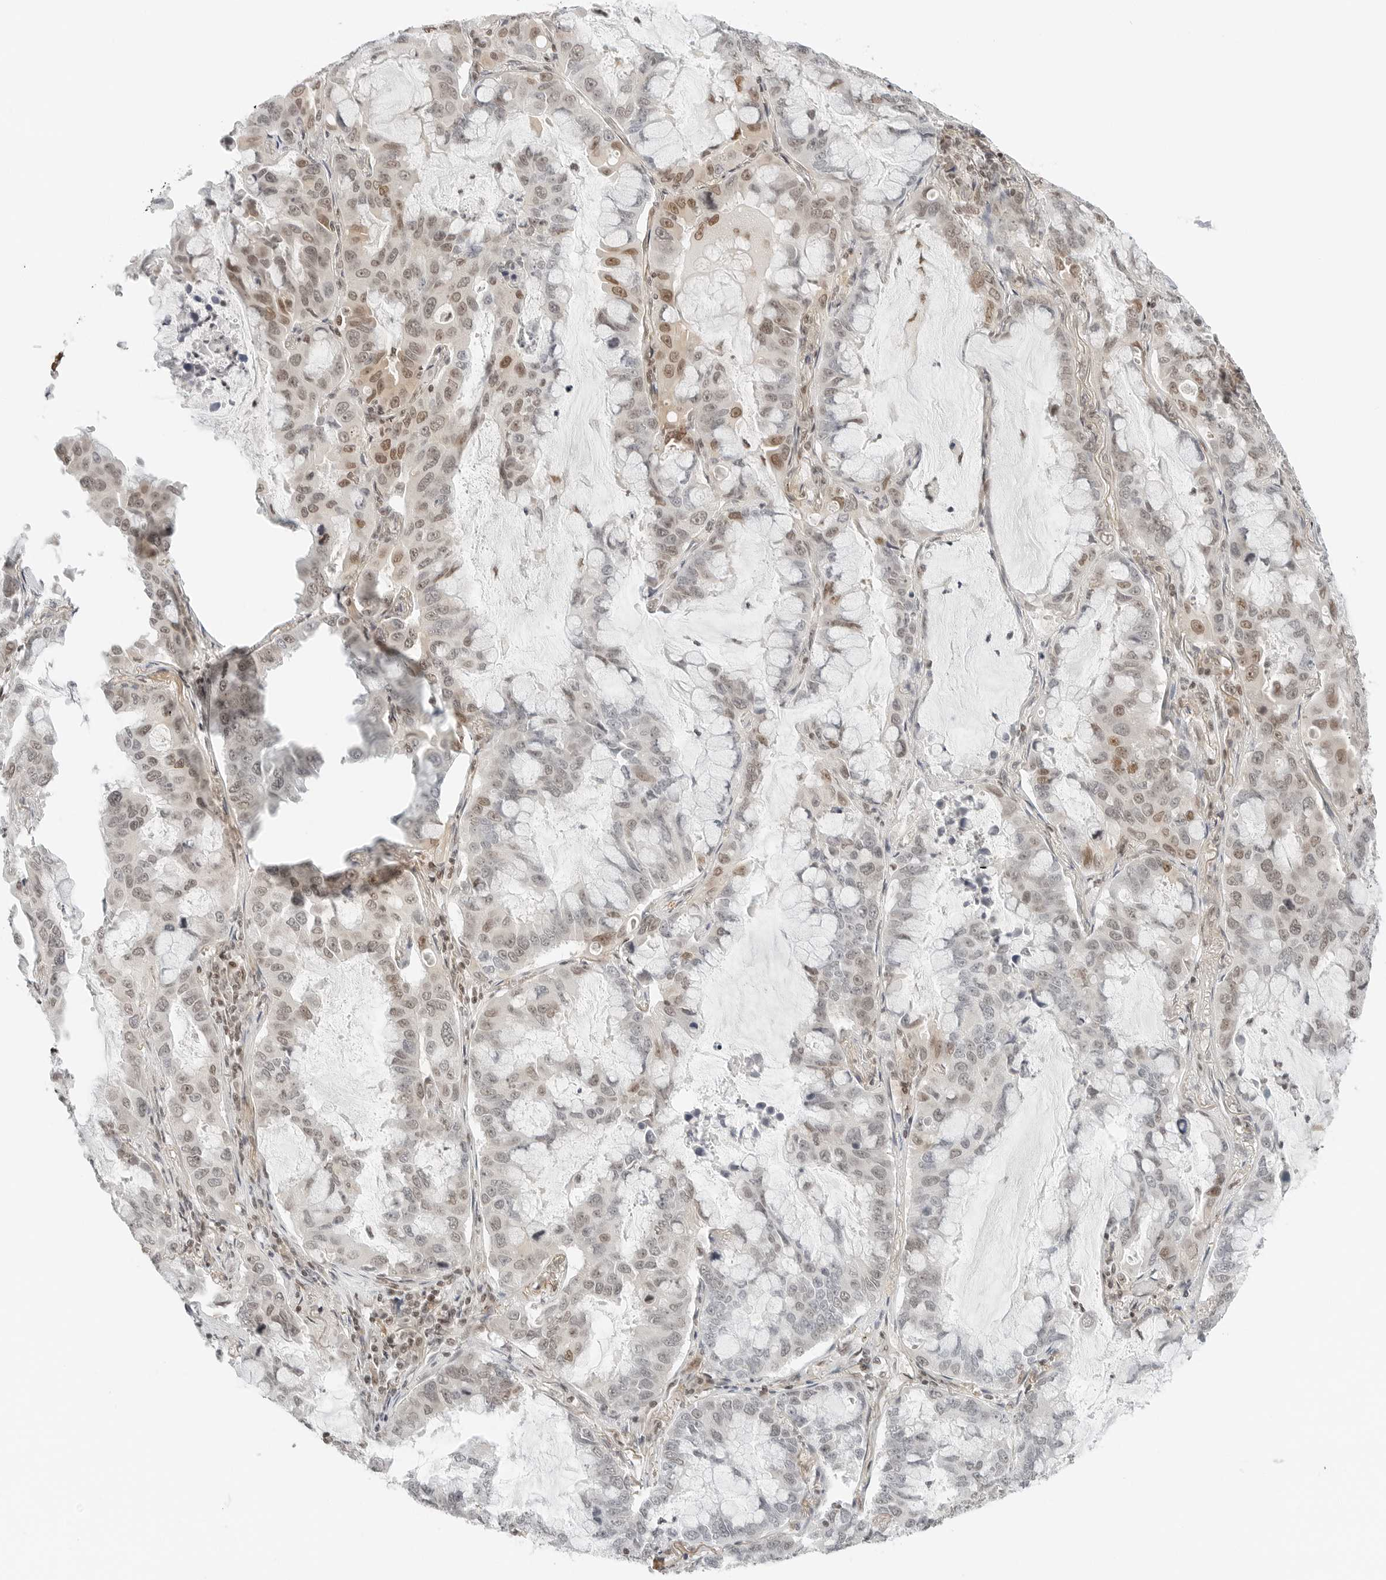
{"staining": {"intensity": "moderate", "quantity": "<25%", "location": "nuclear"}, "tissue": "lung cancer", "cell_type": "Tumor cells", "image_type": "cancer", "snomed": [{"axis": "morphology", "description": "Adenocarcinoma, NOS"}, {"axis": "topography", "description": "Lung"}], "caption": "Approximately <25% of tumor cells in human lung cancer (adenocarcinoma) reveal moderate nuclear protein staining as visualized by brown immunohistochemical staining.", "gene": "CRTC2", "patient": {"sex": "male", "age": 64}}